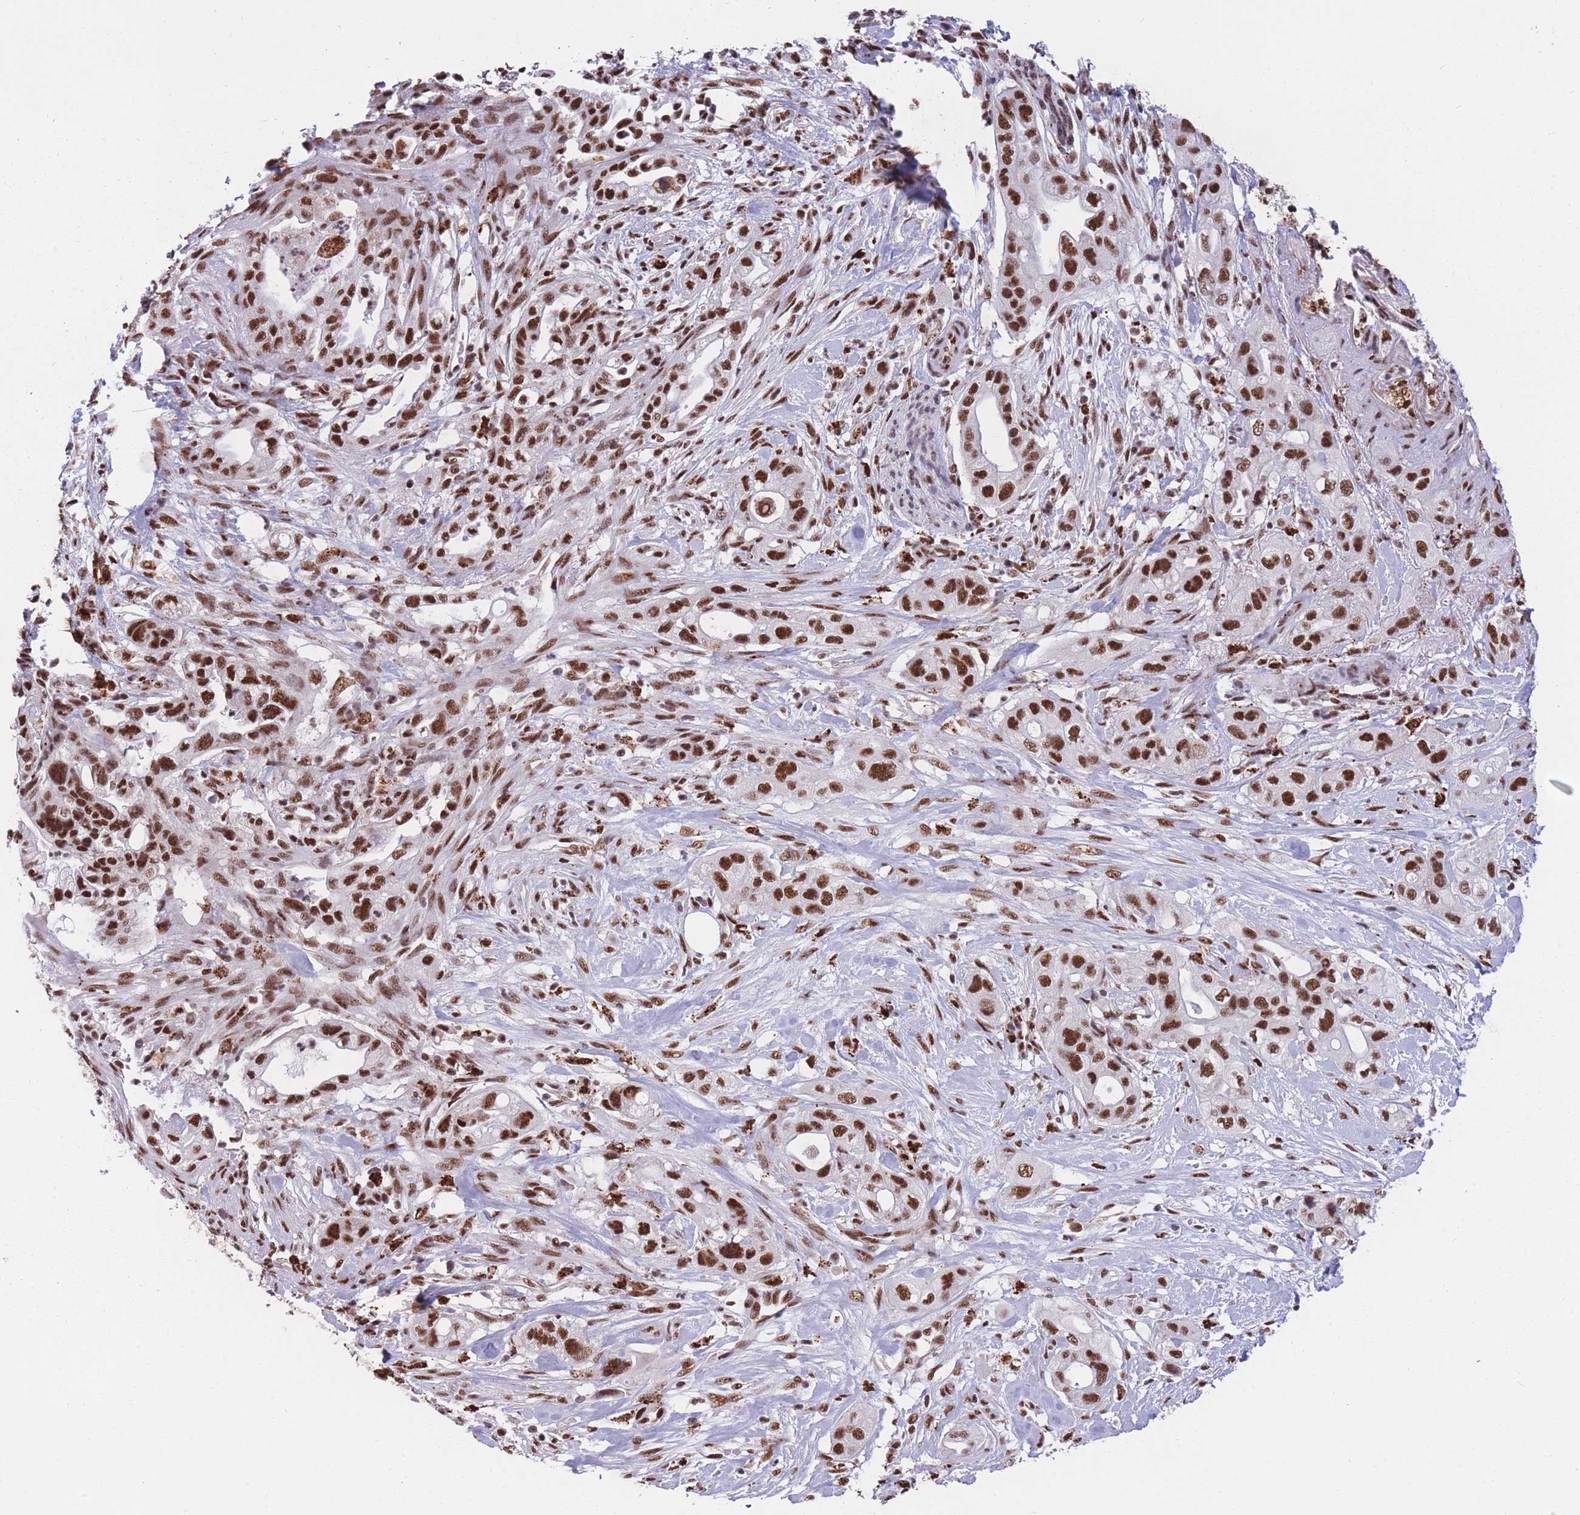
{"staining": {"intensity": "strong", "quantity": ">75%", "location": "nuclear"}, "tissue": "pancreatic cancer", "cell_type": "Tumor cells", "image_type": "cancer", "snomed": [{"axis": "morphology", "description": "Adenocarcinoma, NOS"}, {"axis": "topography", "description": "Pancreas"}], "caption": "Protein analysis of adenocarcinoma (pancreatic) tissue displays strong nuclear expression in approximately >75% of tumor cells.", "gene": "PRPF19", "patient": {"sex": "male", "age": 44}}